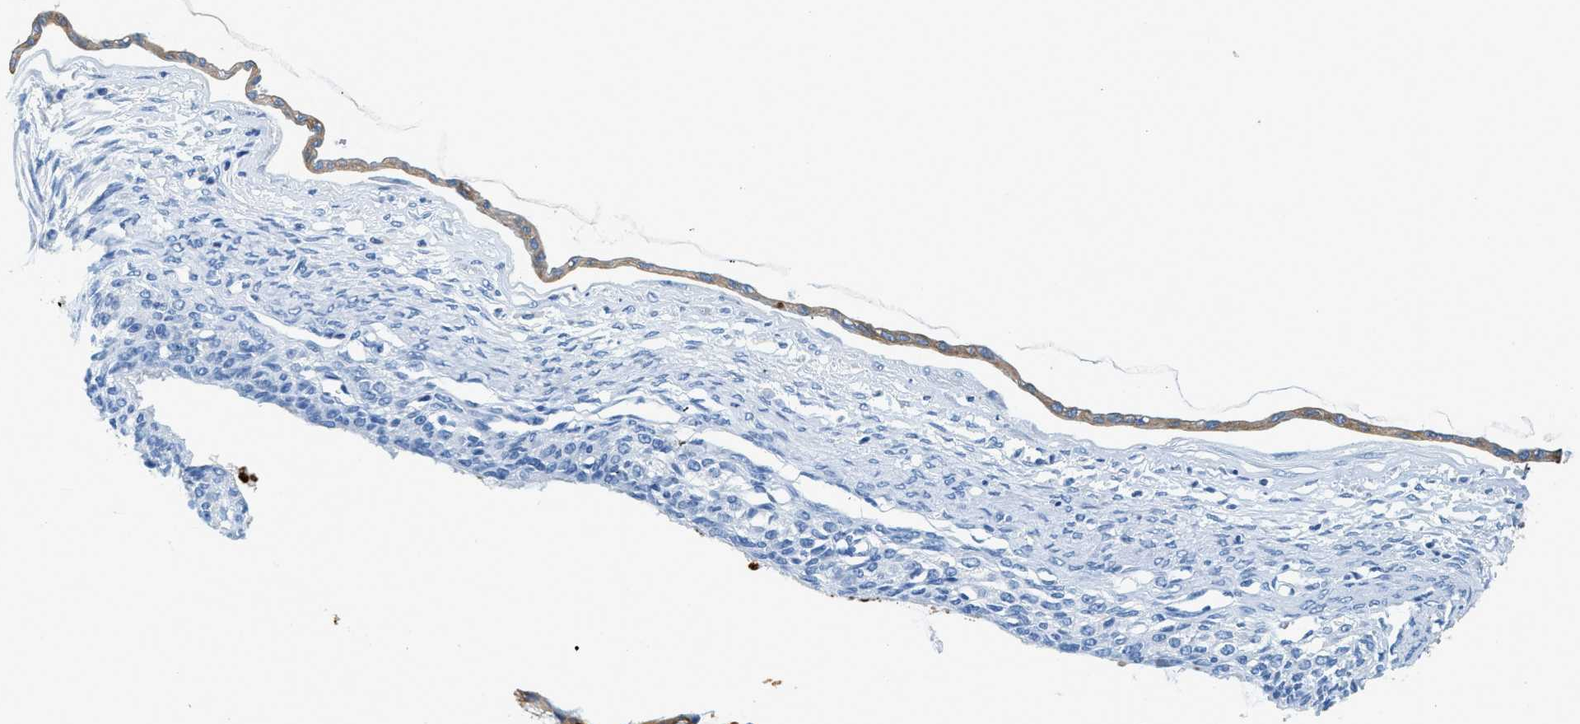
{"staining": {"intensity": "moderate", "quantity": "25%-75%", "location": "cytoplasmic/membranous"}, "tissue": "ovarian cancer", "cell_type": "Tumor cells", "image_type": "cancer", "snomed": [{"axis": "morphology", "description": "Cystadenocarcinoma, mucinous, NOS"}, {"axis": "topography", "description": "Ovary"}], "caption": "Moderate cytoplasmic/membranous protein positivity is identified in about 25%-75% of tumor cells in ovarian cancer (mucinous cystadenocarcinoma).", "gene": "STXBP2", "patient": {"sex": "female", "age": 73}}